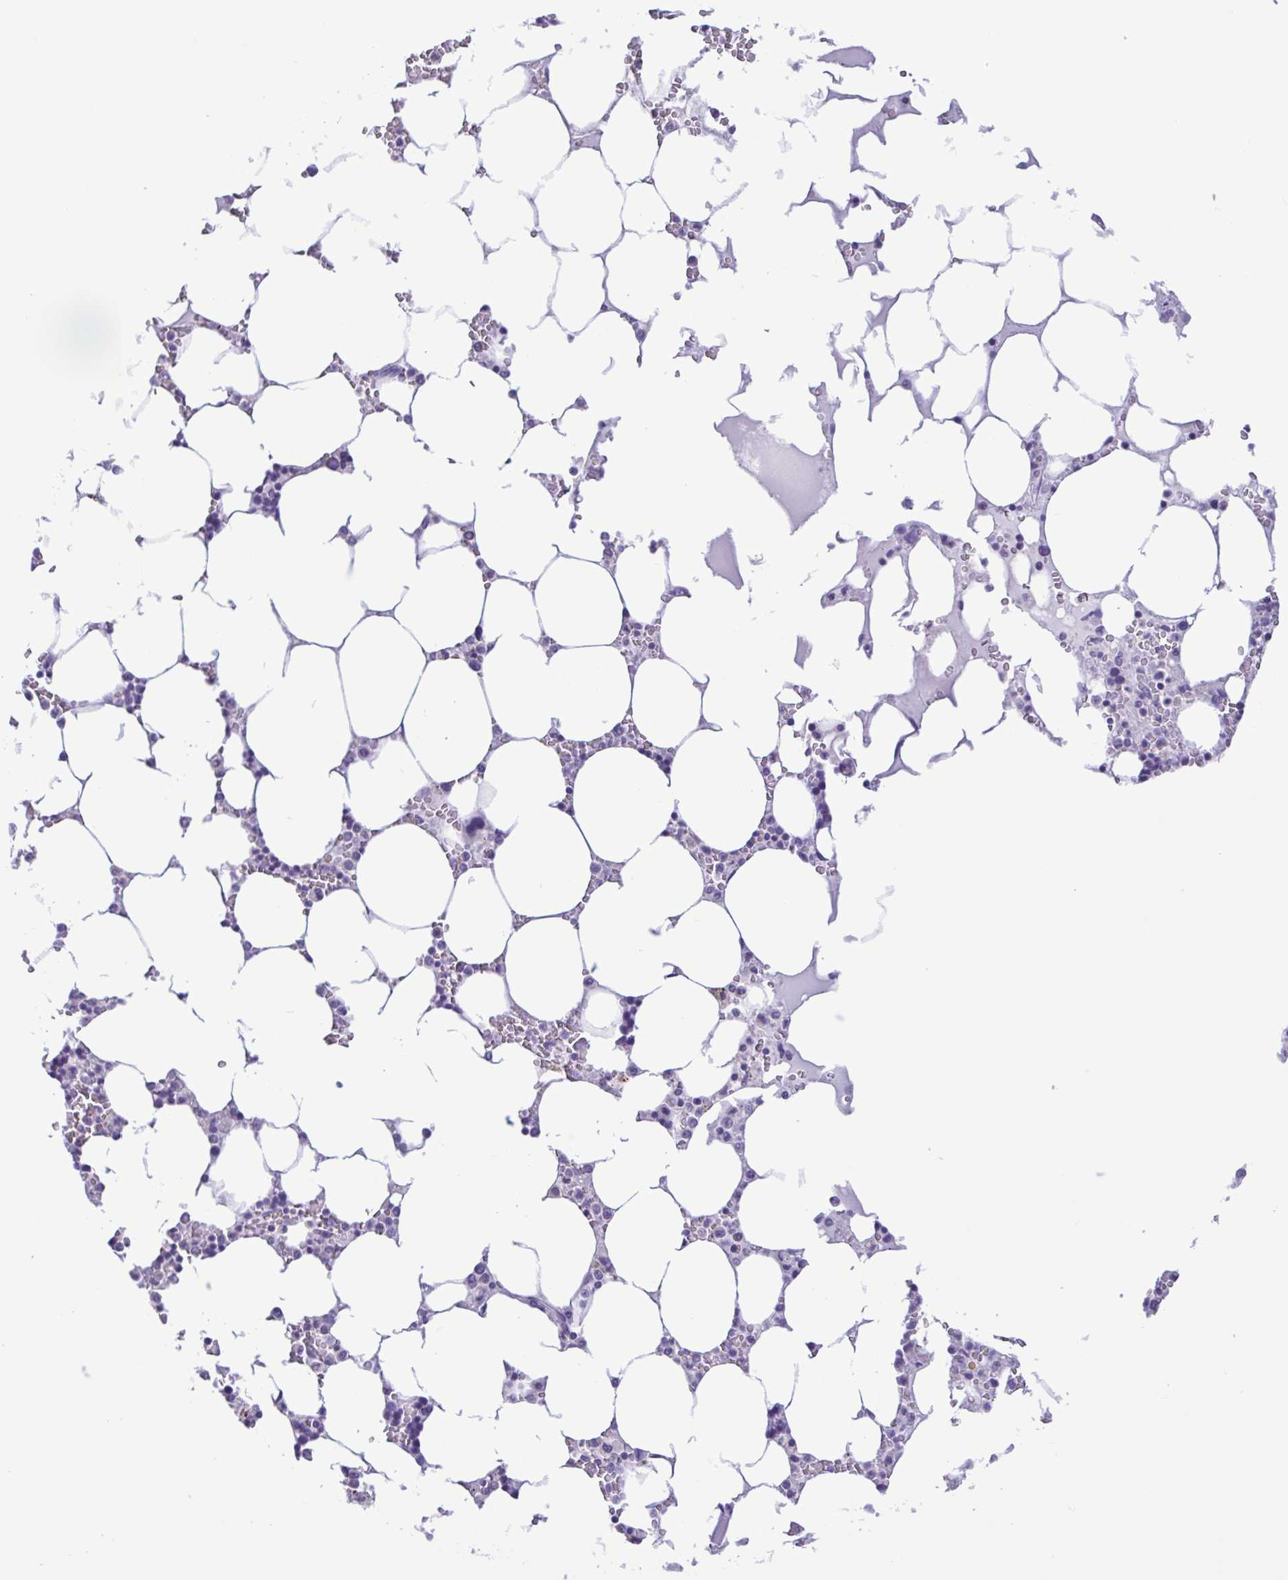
{"staining": {"intensity": "negative", "quantity": "none", "location": "none"}, "tissue": "bone marrow", "cell_type": "Hematopoietic cells", "image_type": "normal", "snomed": [{"axis": "morphology", "description": "Normal tissue, NOS"}, {"axis": "topography", "description": "Bone marrow"}], "caption": "This photomicrograph is of unremarkable bone marrow stained with immunohistochemistry (IHC) to label a protein in brown with the nuclei are counter-stained blue. There is no positivity in hematopoietic cells.", "gene": "CBY2", "patient": {"sex": "male", "age": 64}}